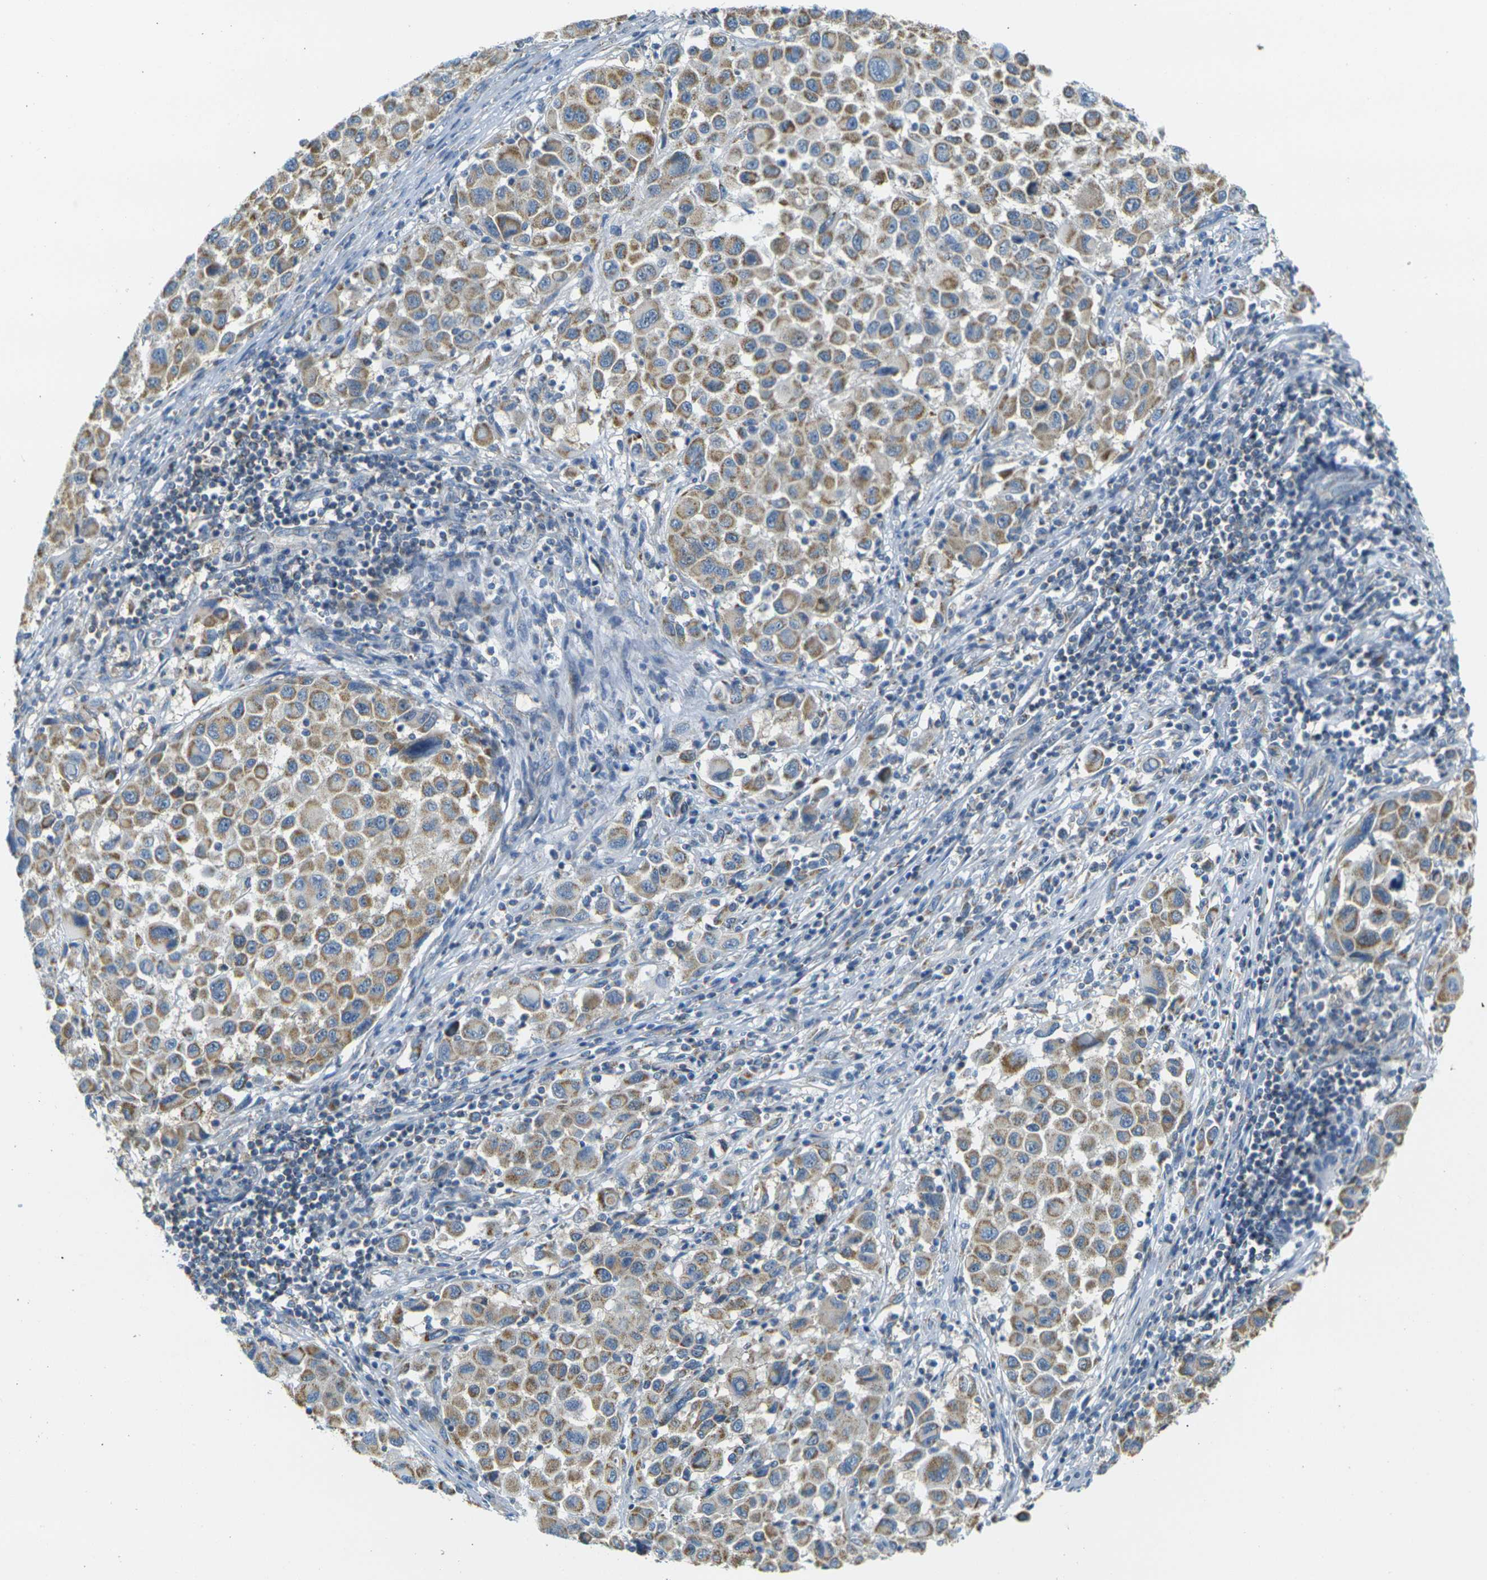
{"staining": {"intensity": "weak", "quantity": ">75%", "location": "cytoplasmic/membranous"}, "tissue": "melanoma", "cell_type": "Tumor cells", "image_type": "cancer", "snomed": [{"axis": "morphology", "description": "Malignant melanoma, Metastatic site"}, {"axis": "topography", "description": "Lymph node"}], "caption": "About >75% of tumor cells in melanoma reveal weak cytoplasmic/membranous protein expression as visualized by brown immunohistochemical staining.", "gene": "PARD6B", "patient": {"sex": "male", "age": 61}}